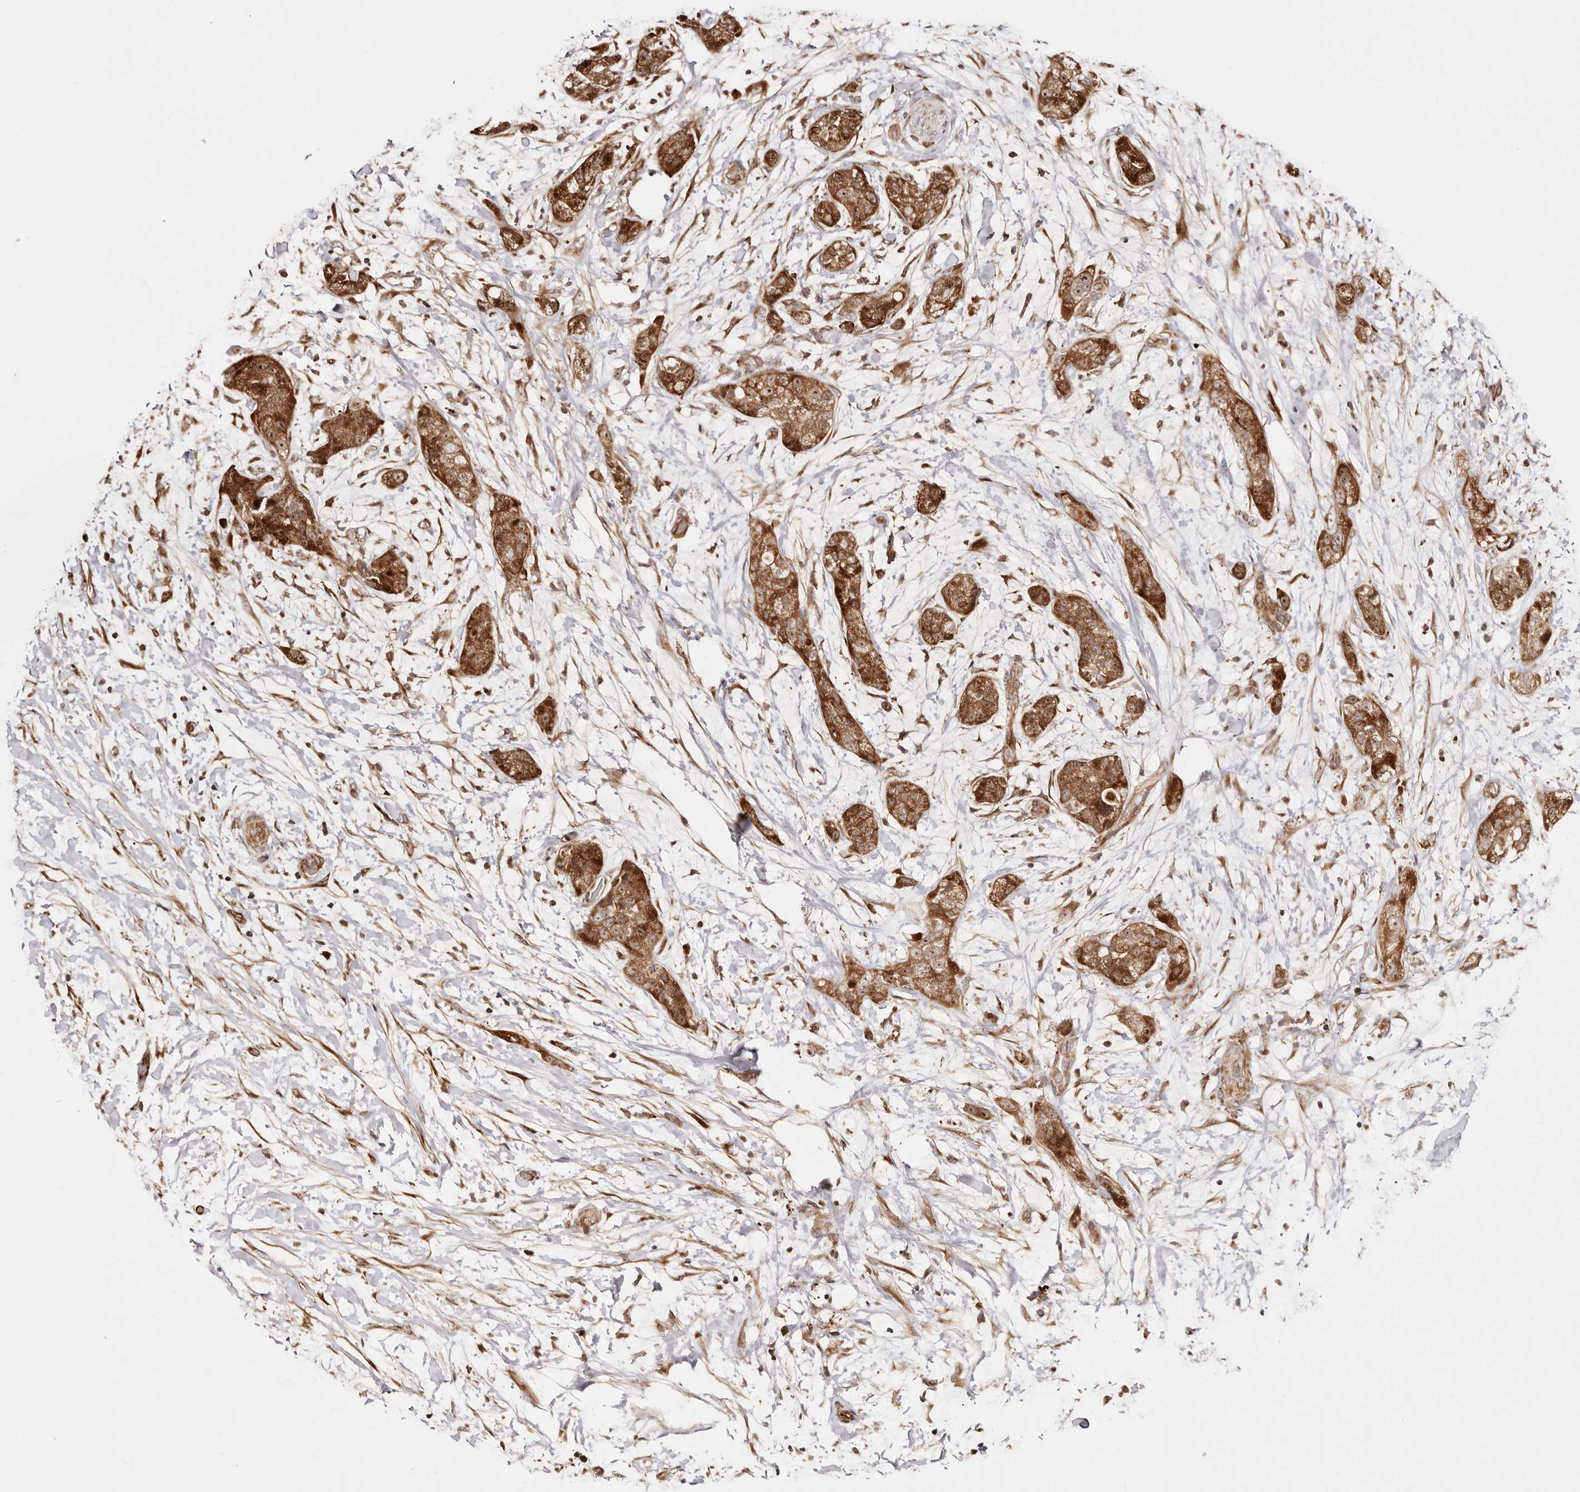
{"staining": {"intensity": "strong", "quantity": ">75%", "location": "cytoplasmic/membranous,nuclear"}, "tissue": "pancreatic cancer", "cell_type": "Tumor cells", "image_type": "cancer", "snomed": [{"axis": "morphology", "description": "Adenocarcinoma, NOS"}, {"axis": "topography", "description": "Pancreas"}], "caption": "Approximately >75% of tumor cells in adenocarcinoma (pancreatic) display strong cytoplasmic/membranous and nuclear protein expression as visualized by brown immunohistochemical staining.", "gene": "PTPN22", "patient": {"sex": "female", "age": 78}}